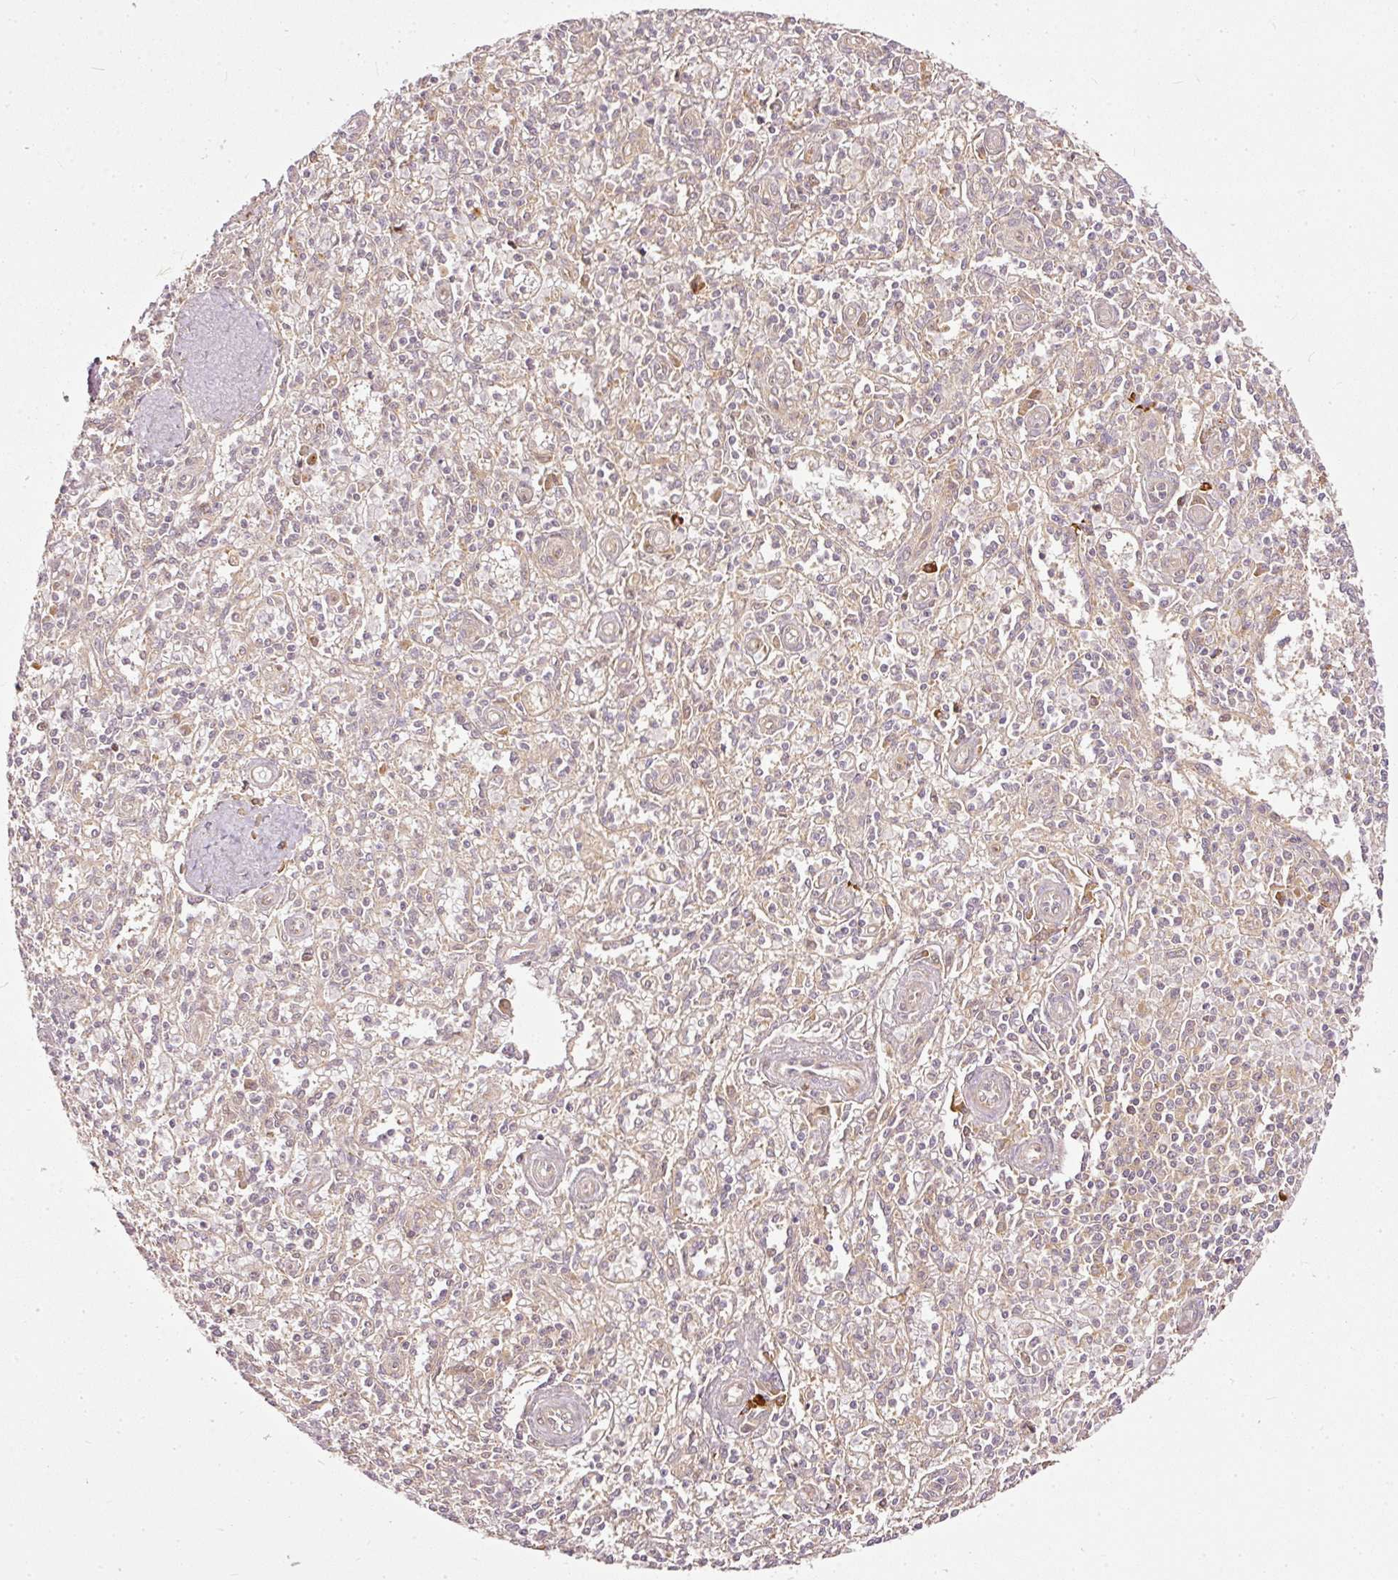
{"staining": {"intensity": "negative", "quantity": "none", "location": "none"}, "tissue": "spleen", "cell_type": "Cells in red pulp", "image_type": "normal", "snomed": [{"axis": "morphology", "description": "Normal tissue, NOS"}, {"axis": "topography", "description": "Spleen"}], "caption": "High power microscopy histopathology image of an IHC micrograph of normal spleen, revealing no significant staining in cells in red pulp.", "gene": "MIF4GD", "patient": {"sex": "female", "age": 70}}